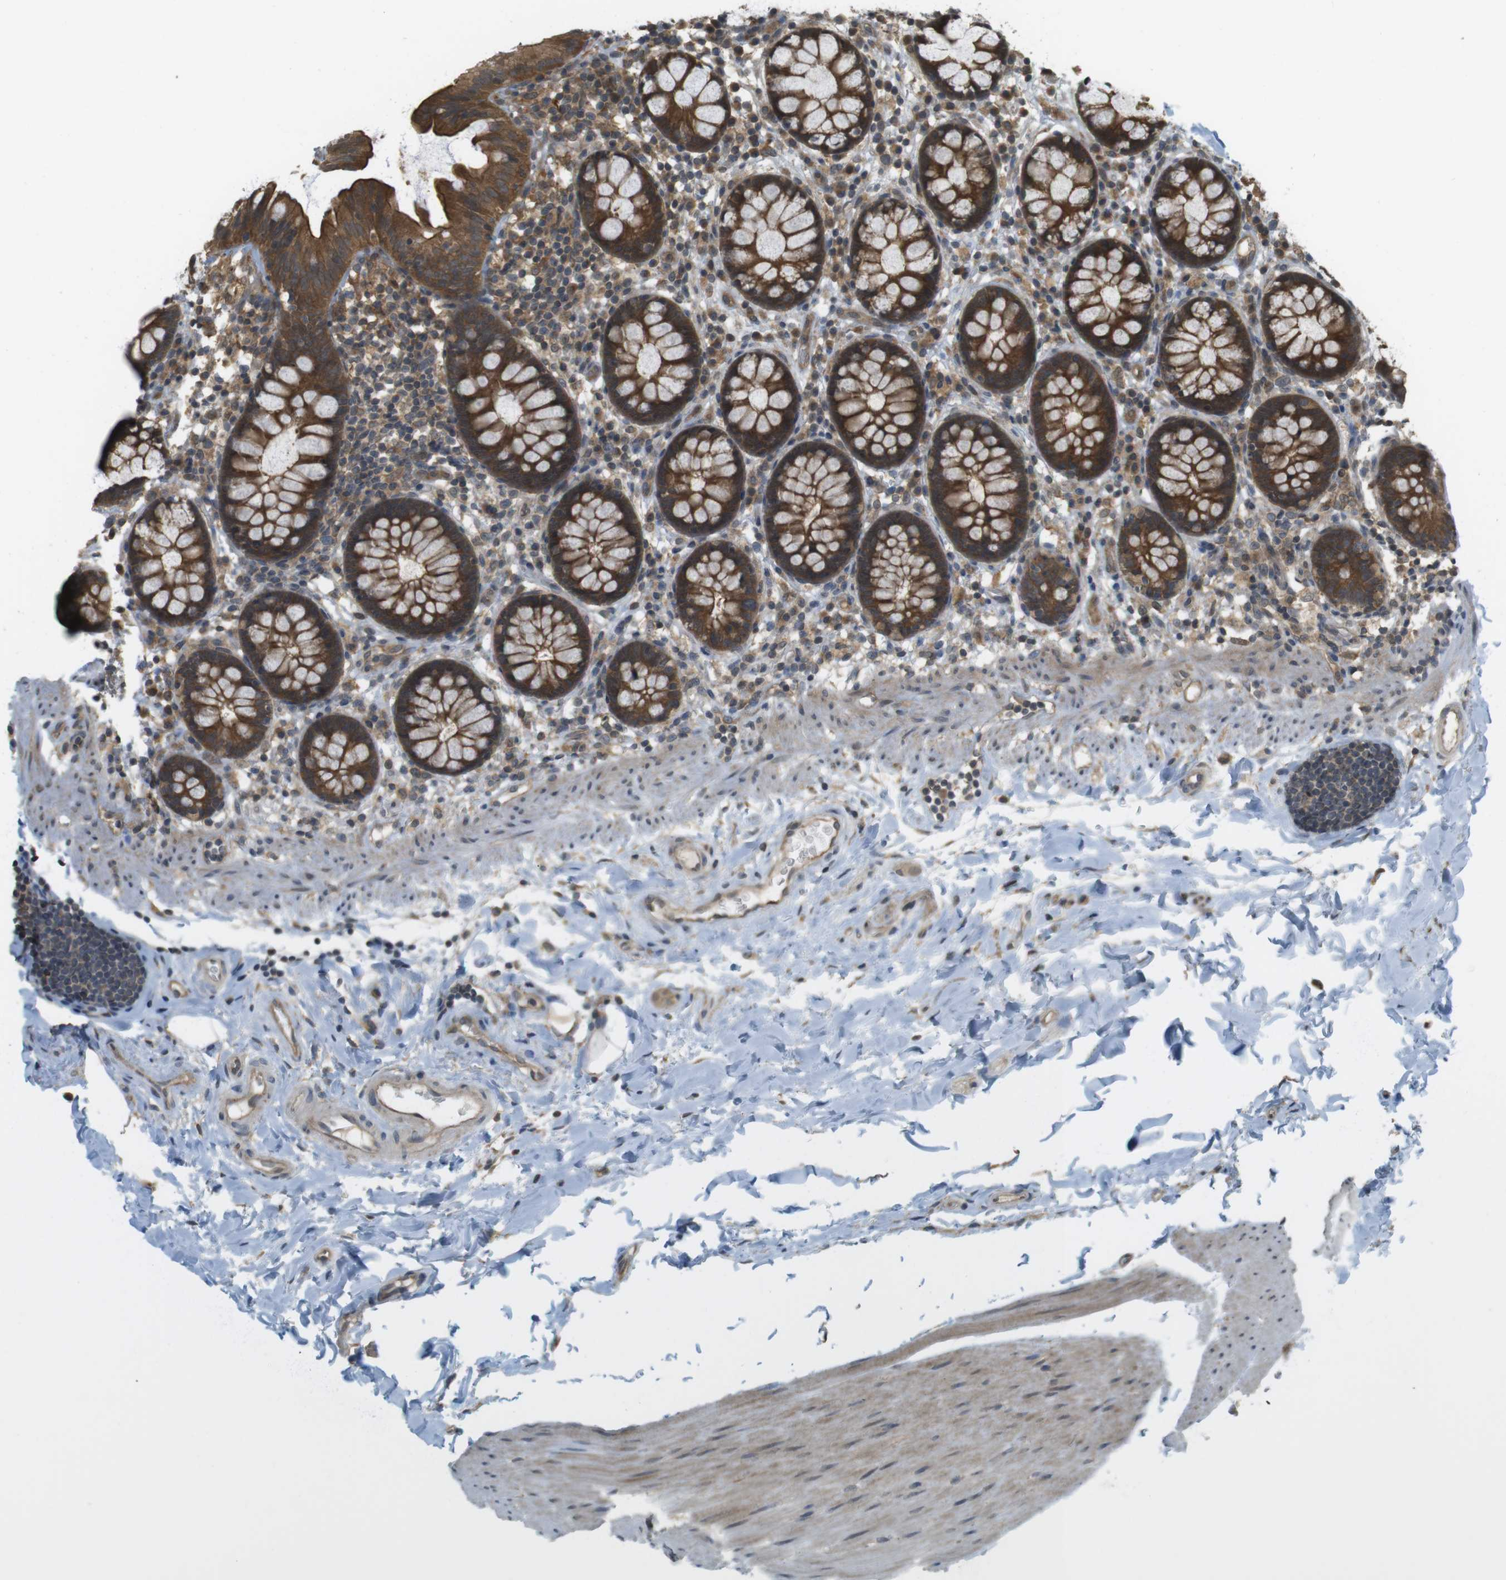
{"staining": {"intensity": "weak", "quantity": ">75%", "location": "cytoplasmic/membranous"}, "tissue": "colon", "cell_type": "Endothelial cells", "image_type": "normal", "snomed": [{"axis": "morphology", "description": "Normal tissue, NOS"}, {"axis": "topography", "description": "Colon"}], "caption": "Immunohistochemical staining of normal colon displays low levels of weak cytoplasmic/membranous positivity in approximately >75% of endothelial cells. (brown staining indicates protein expression, while blue staining denotes nuclei).", "gene": "RNF130", "patient": {"sex": "female", "age": 80}}